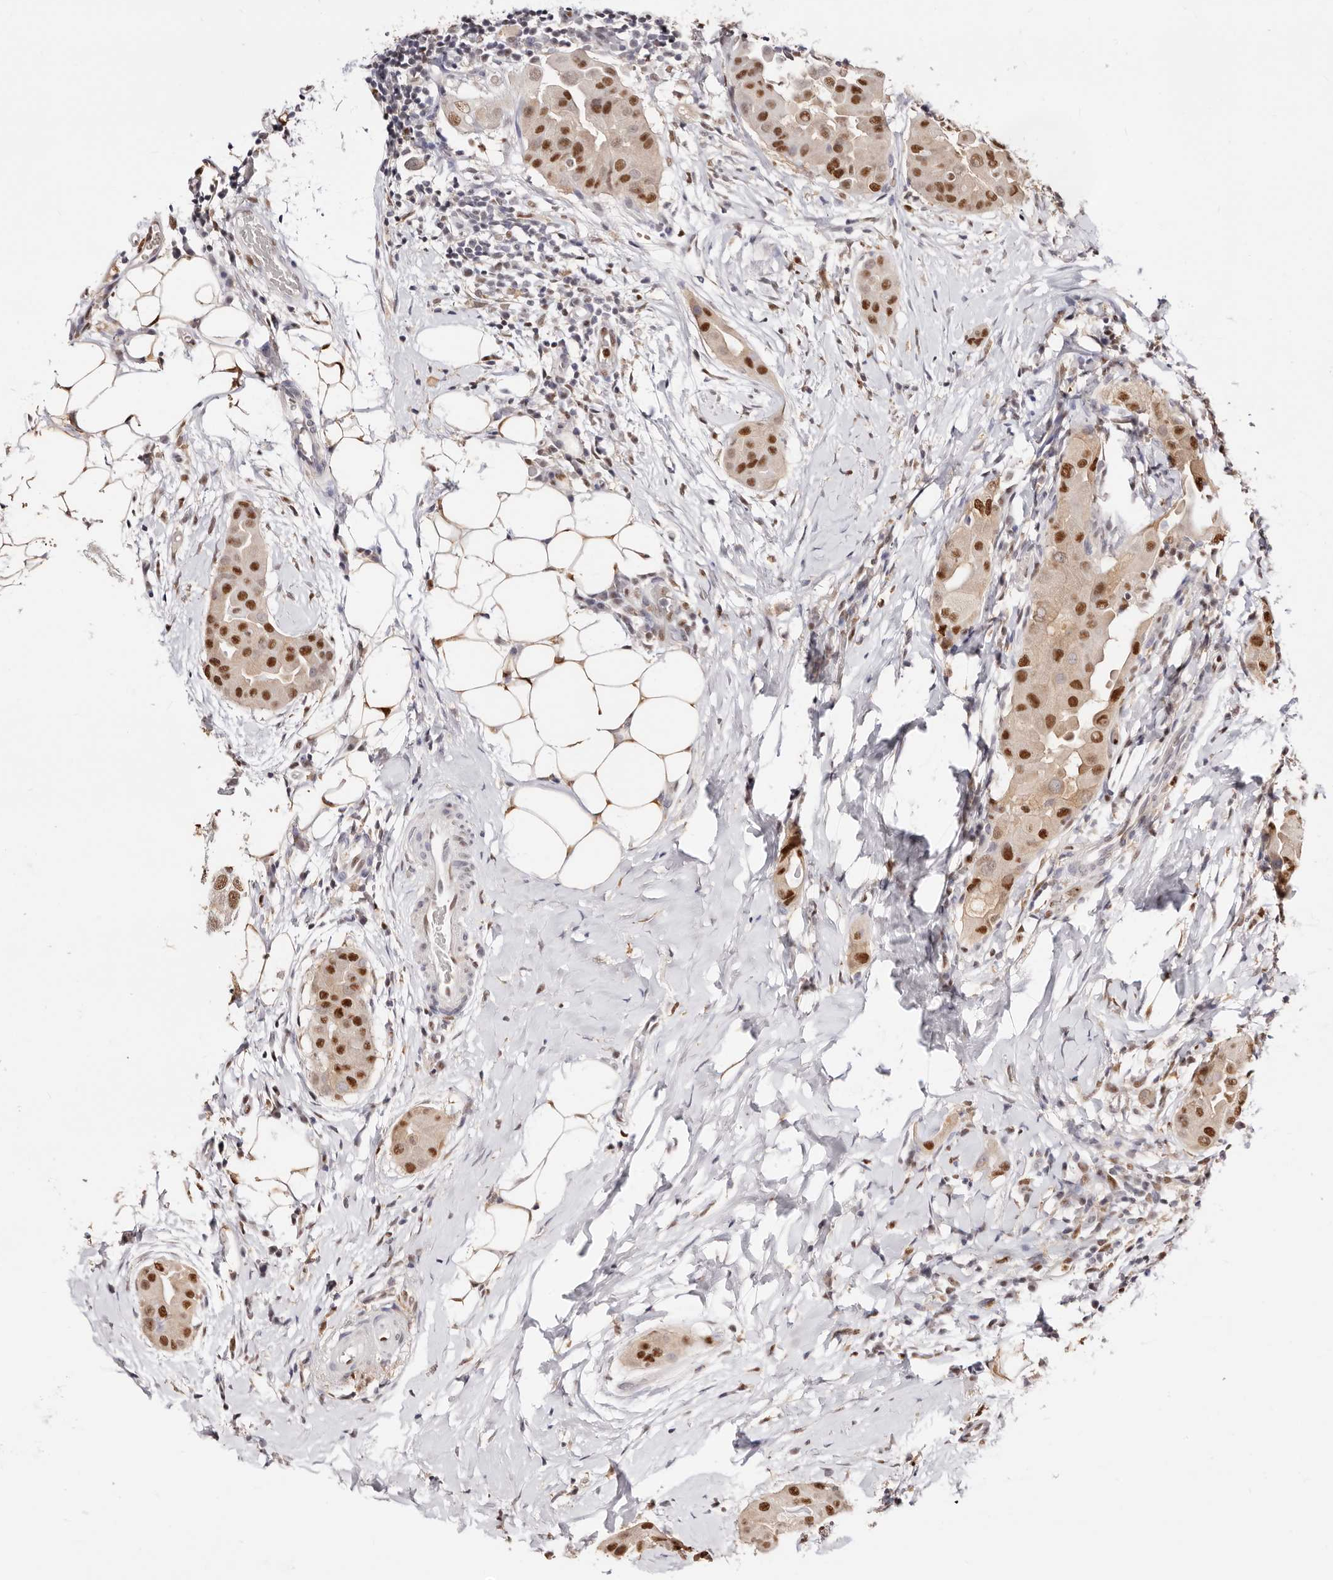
{"staining": {"intensity": "strong", "quantity": ">75%", "location": "nuclear"}, "tissue": "thyroid cancer", "cell_type": "Tumor cells", "image_type": "cancer", "snomed": [{"axis": "morphology", "description": "Papillary adenocarcinoma, NOS"}, {"axis": "topography", "description": "Thyroid gland"}], "caption": "Immunohistochemical staining of thyroid cancer (papillary adenocarcinoma) exhibits strong nuclear protein expression in about >75% of tumor cells.", "gene": "TKT", "patient": {"sex": "male", "age": 33}}